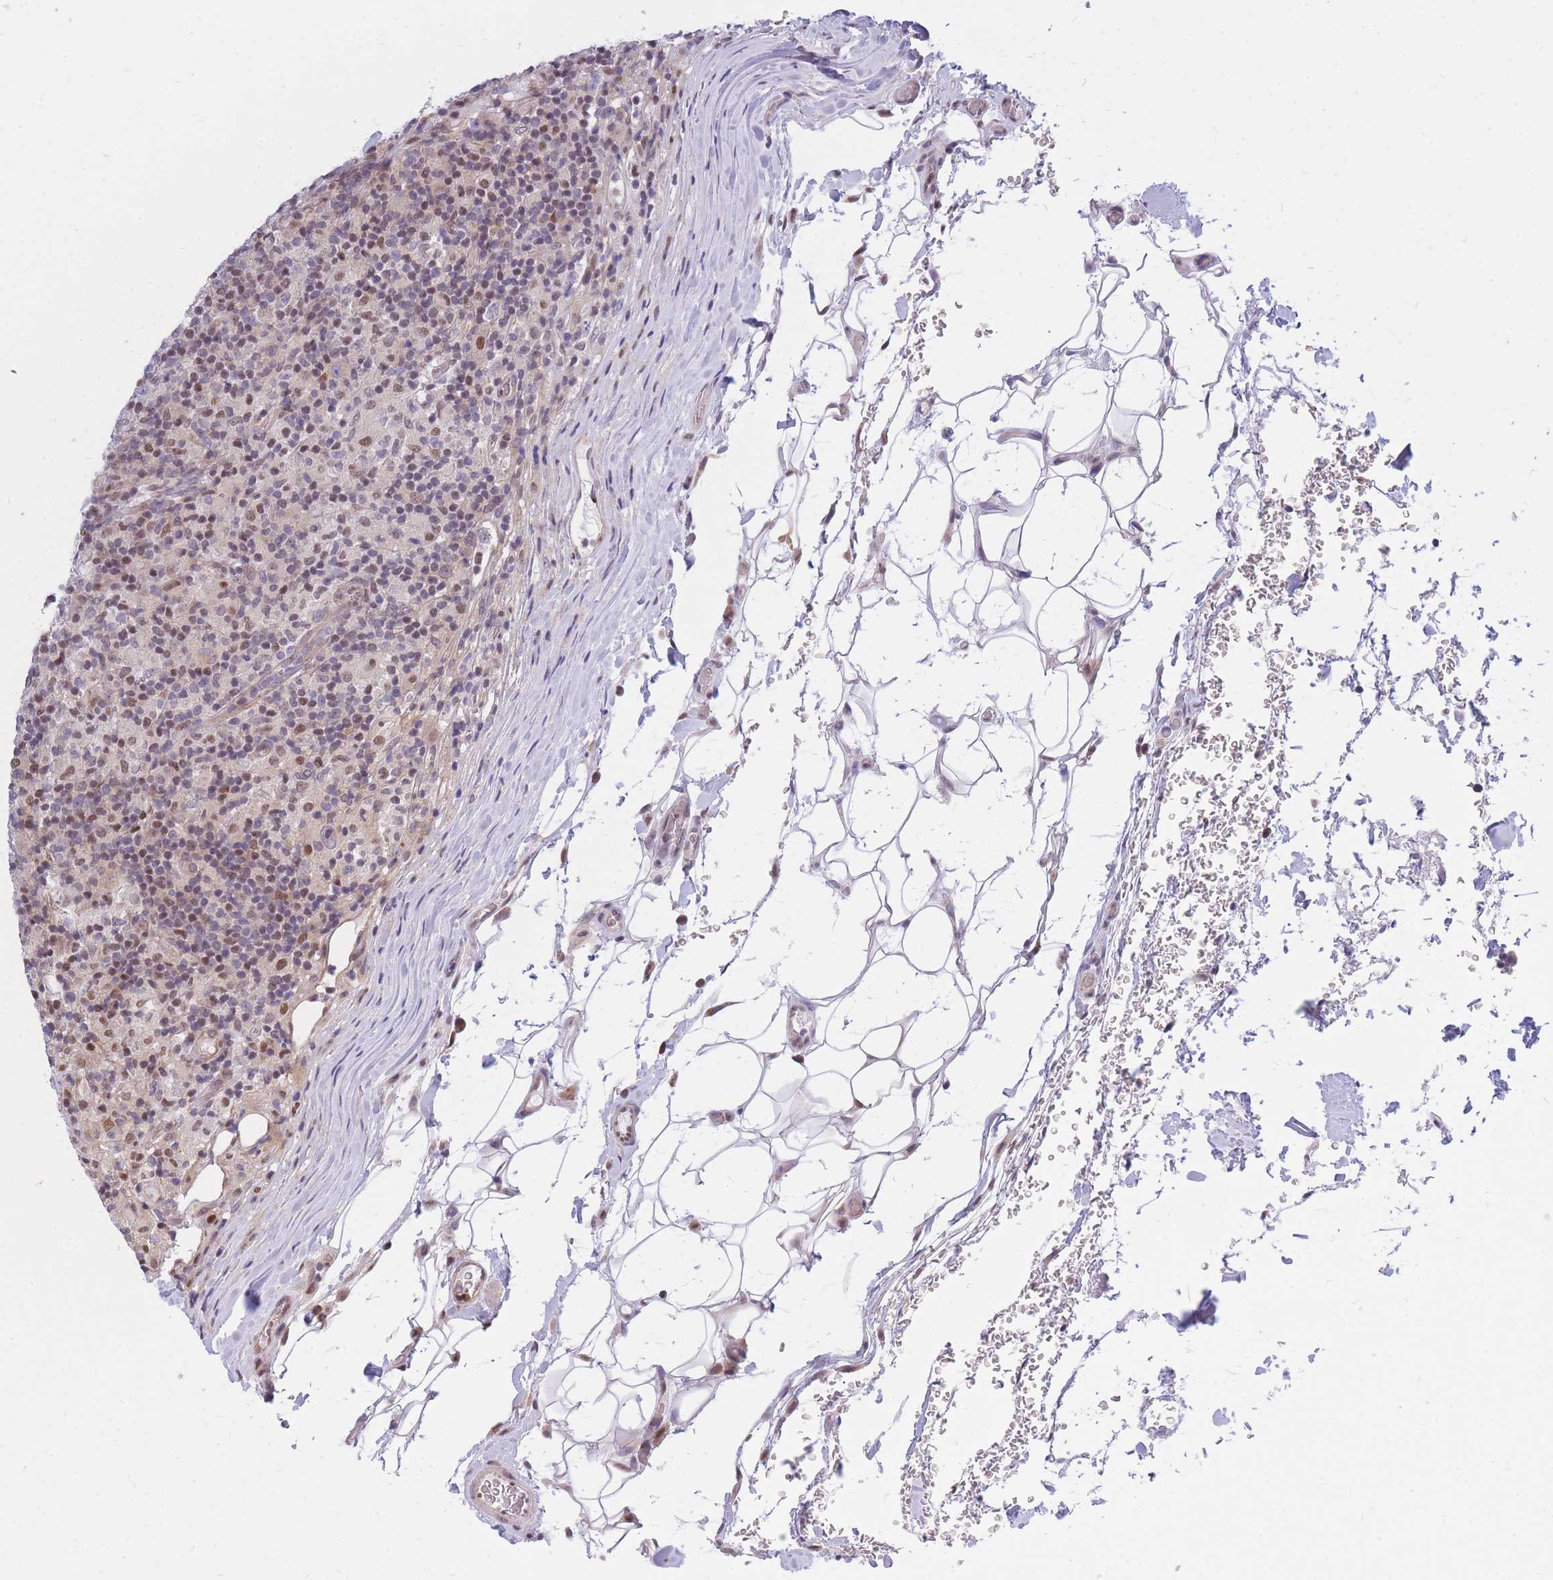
{"staining": {"intensity": "negative", "quantity": "none", "location": "none"}, "tissue": "lymphoma", "cell_type": "Tumor cells", "image_type": "cancer", "snomed": [{"axis": "morphology", "description": "Hodgkin's disease, NOS"}, {"axis": "topography", "description": "Lymph node"}], "caption": "Immunohistochemistry (IHC) histopathology image of neoplastic tissue: human lymphoma stained with DAB (3,3'-diaminobenzidine) exhibits no significant protein expression in tumor cells.", "gene": "CRACD", "patient": {"sex": "male", "age": 70}}